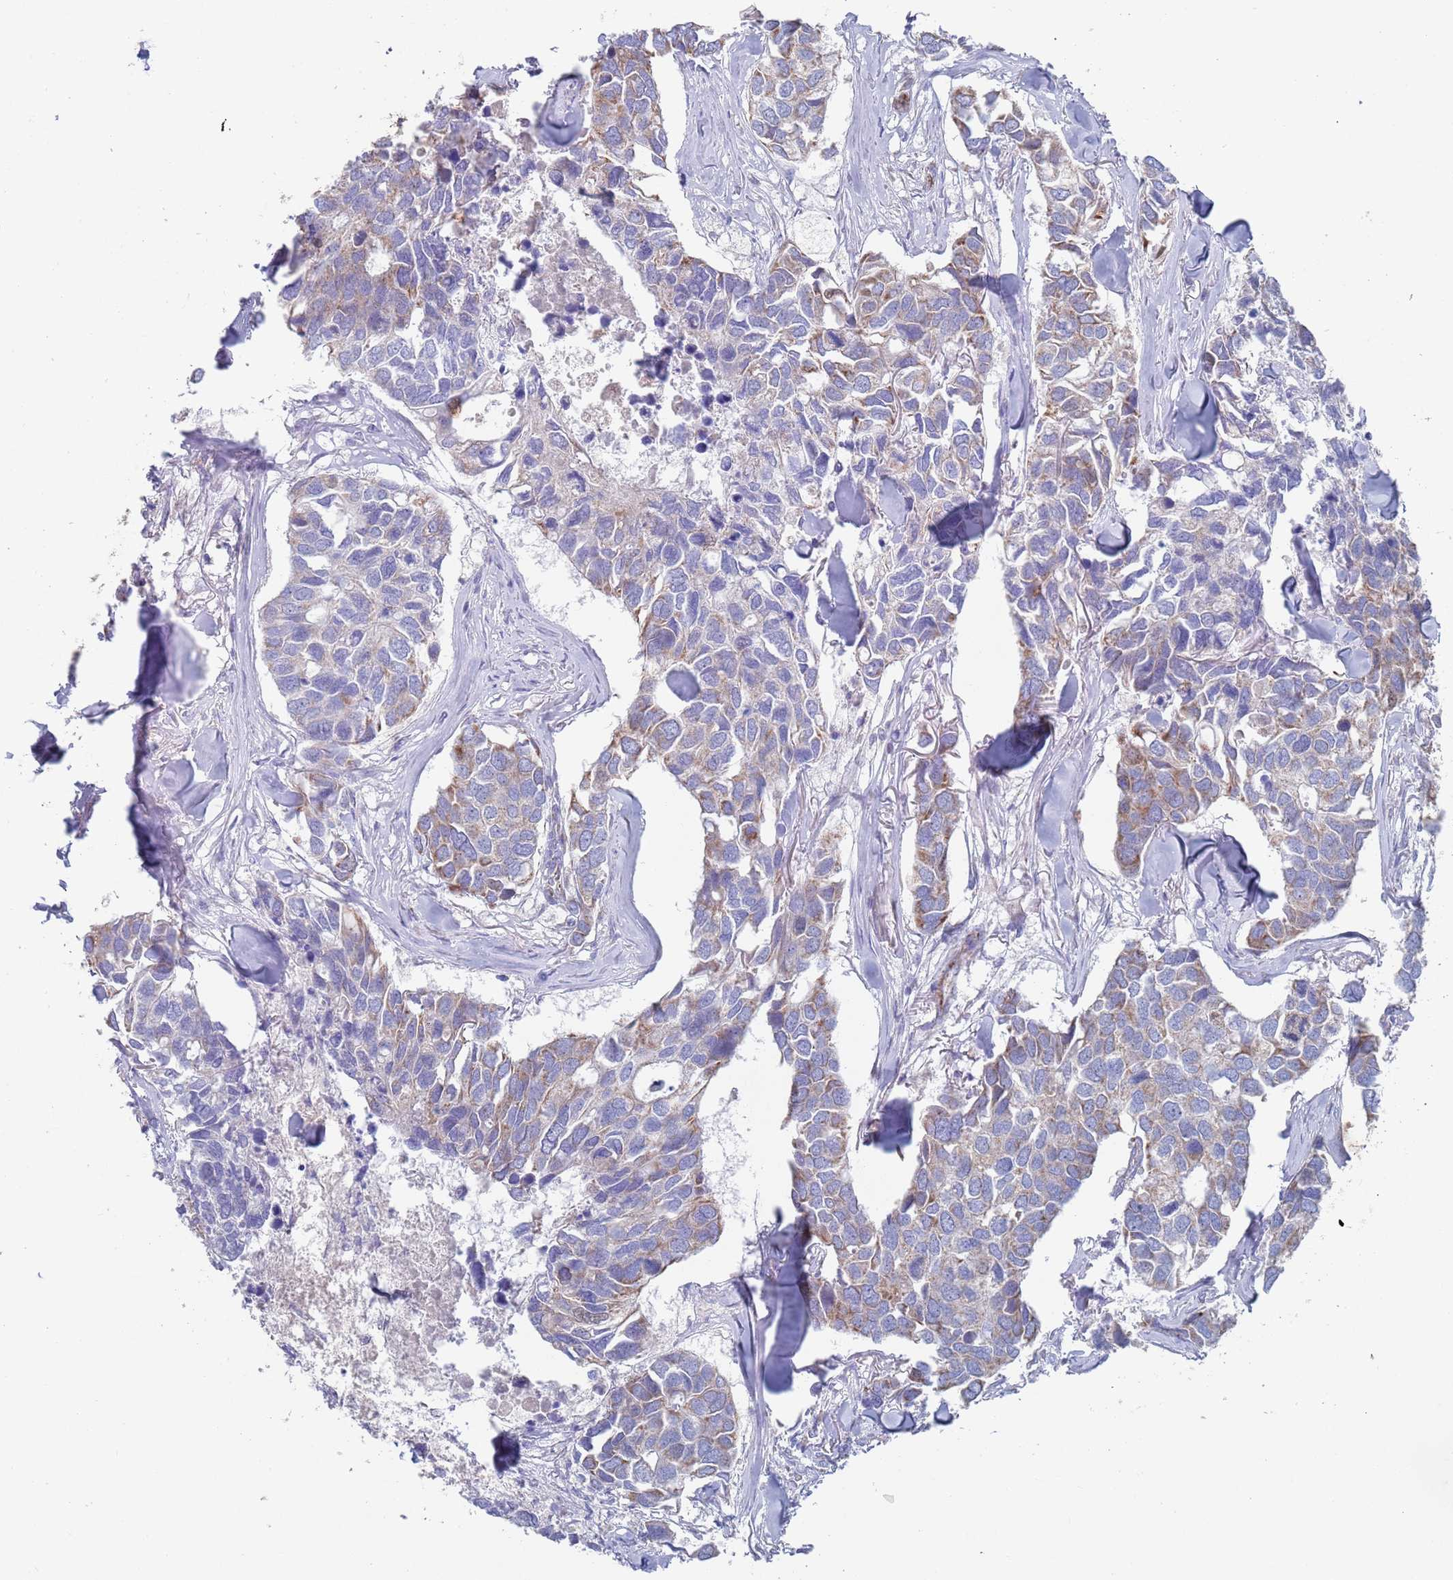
{"staining": {"intensity": "weak", "quantity": "<25%", "location": "cytoplasmic/membranous"}, "tissue": "breast cancer", "cell_type": "Tumor cells", "image_type": "cancer", "snomed": [{"axis": "morphology", "description": "Duct carcinoma"}, {"axis": "topography", "description": "Breast"}], "caption": "A micrograph of infiltrating ductal carcinoma (breast) stained for a protein reveals no brown staining in tumor cells. (DAB (3,3'-diaminobenzidine) immunohistochemistry (IHC) with hematoxylin counter stain).", "gene": "MRPL22", "patient": {"sex": "female", "age": 83}}